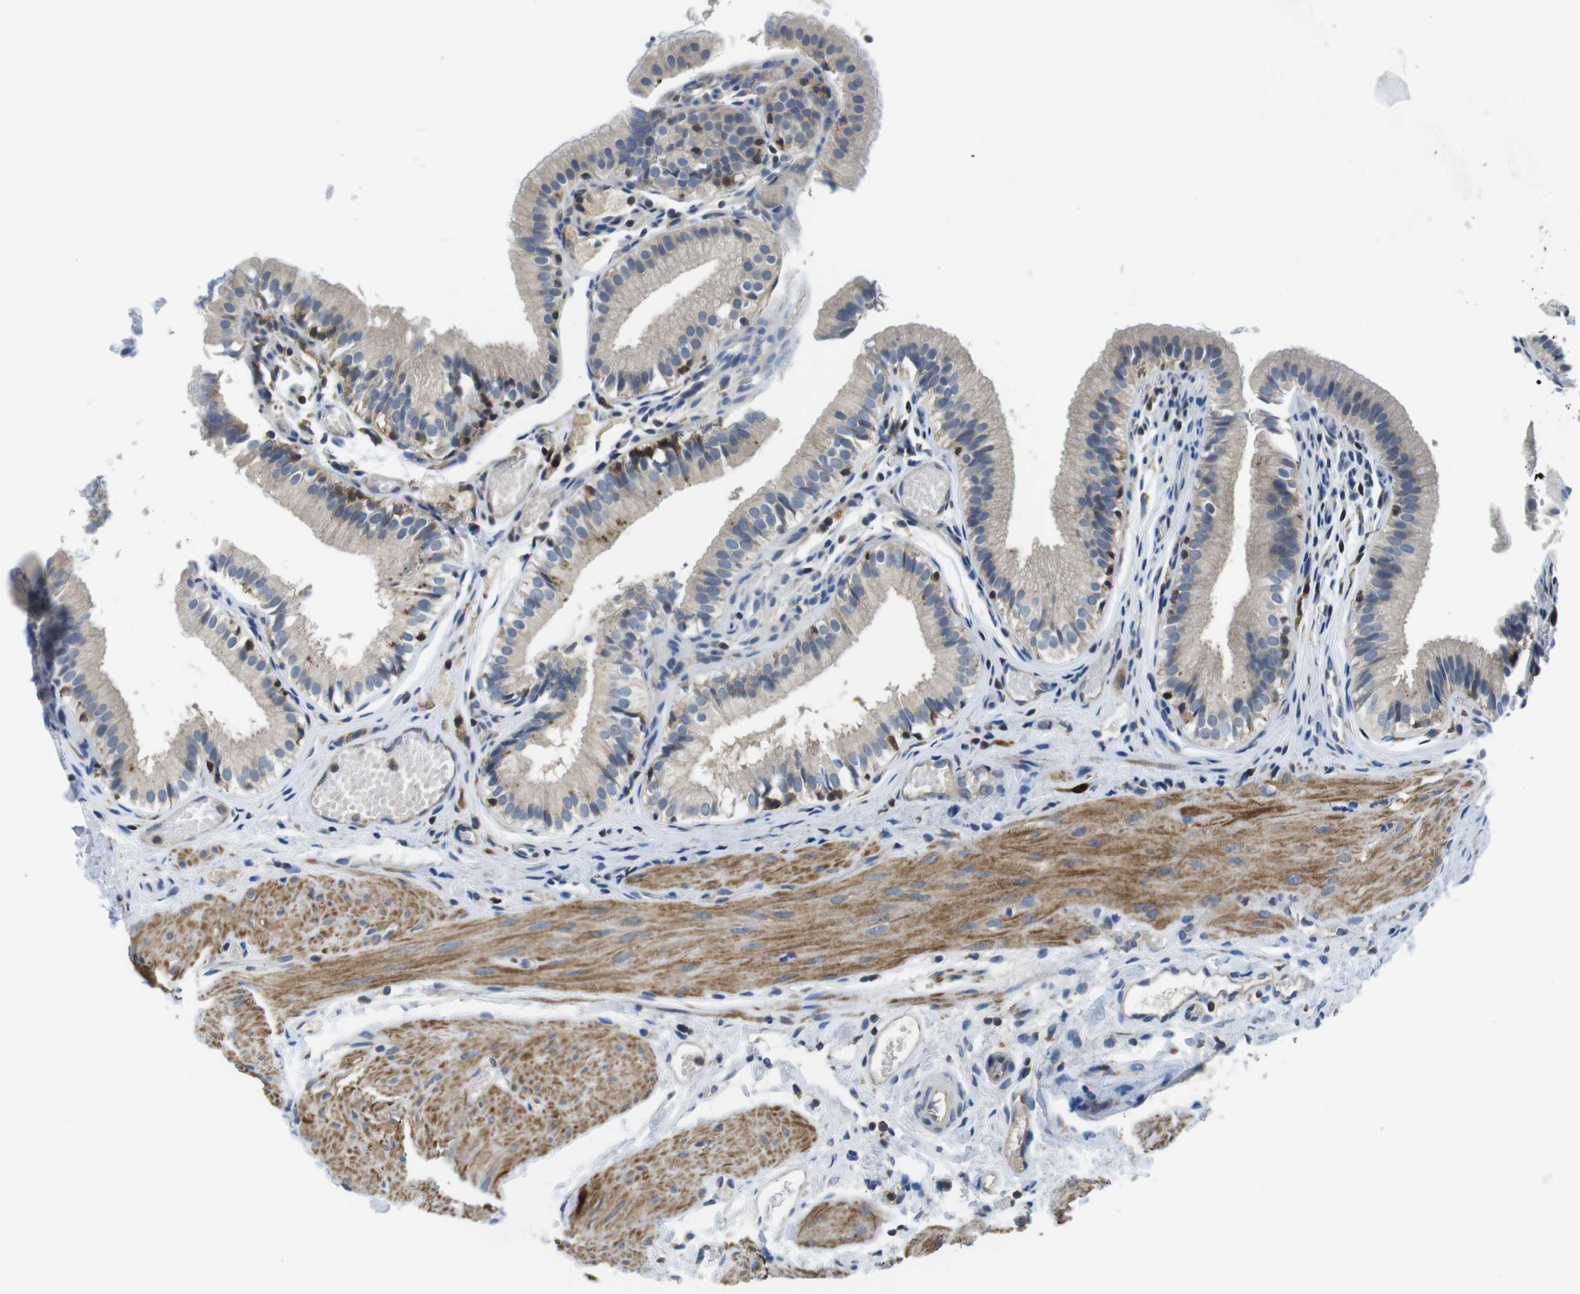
{"staining": {"intensity": "moderate", "quantity": "<25%", "location": "cytoplasmic/membranous"}, "tissue": "gallbladder", "cell_type": "Glandular cells", "image_type": "normal", "snomed": [{"axis": "morphology", "description": "Normal tissue, NOS"}, {"axis": "topography", "description": "Gallbladder"}], "caption": "Human gallbladder stained with a brown dye demonstrates moderate cytoplasmic/membranous positive expression in approximately <25% of glandular cells.", "gene": "PIK3CD", "patient": {"sex": "female", "age": 26}}